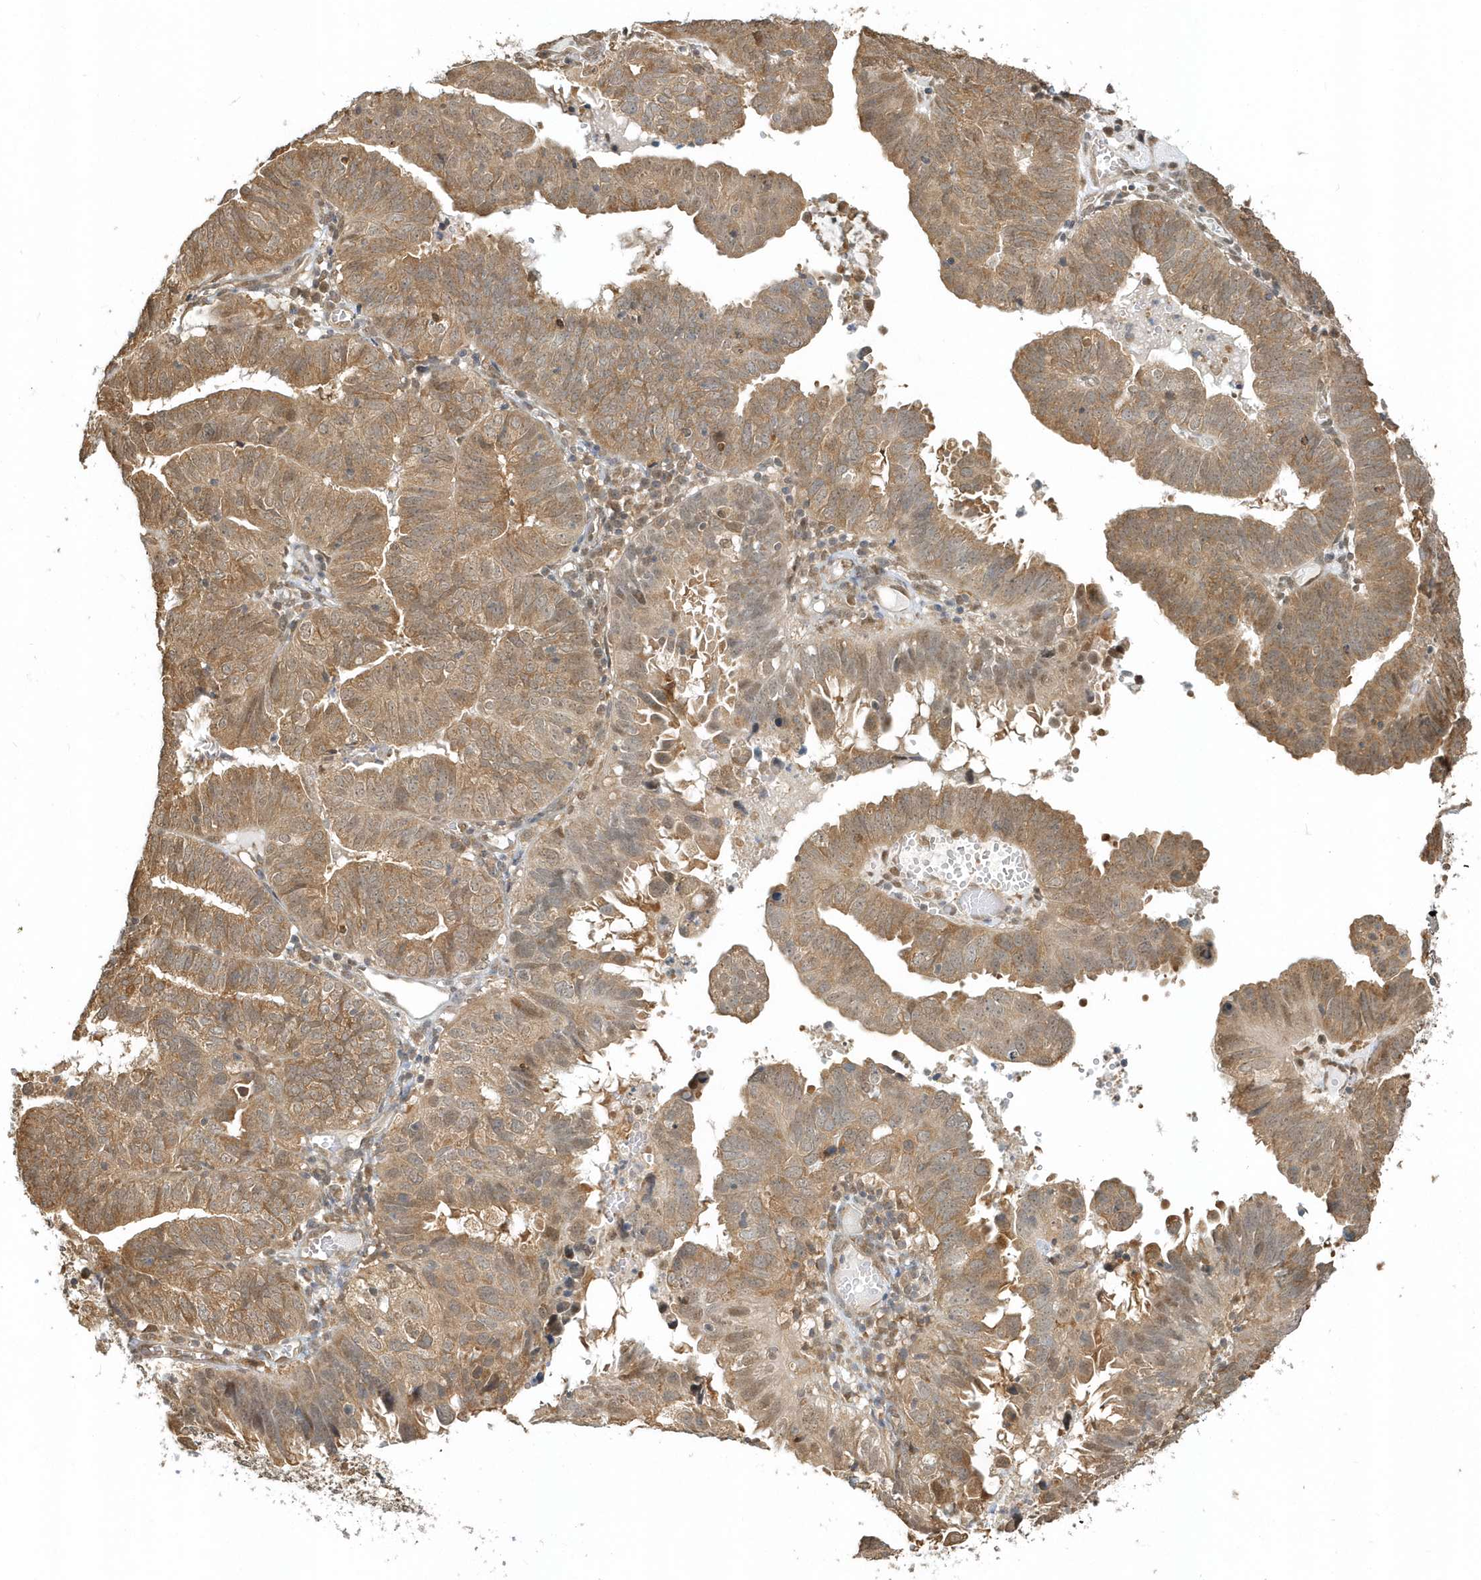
{"staining": {"intensity": "moderate", "quantity": ">75%", "location": "cytoplasmic/membranous"}, "tissue": "endometrial cancer", "cell_type": "Tumor cells", "image_type": "cancer", "snomed": [{"axis": "morphology", "description": "Adenocarcinoma, NOS"}, {"axis": "topography", "description": "Uterus"}], "caption": "Moderate cytoplasmic/membranous staining is appreciated in approximately >75% of tumor cells in adenocarcinoma (endometrial). (DAB (3,3'-diaminobenzidine) = brown stain, brightfield microscopy at high magnification).", "gene": "PSMD6", "patient": {"sex": "female", "age": 77}}